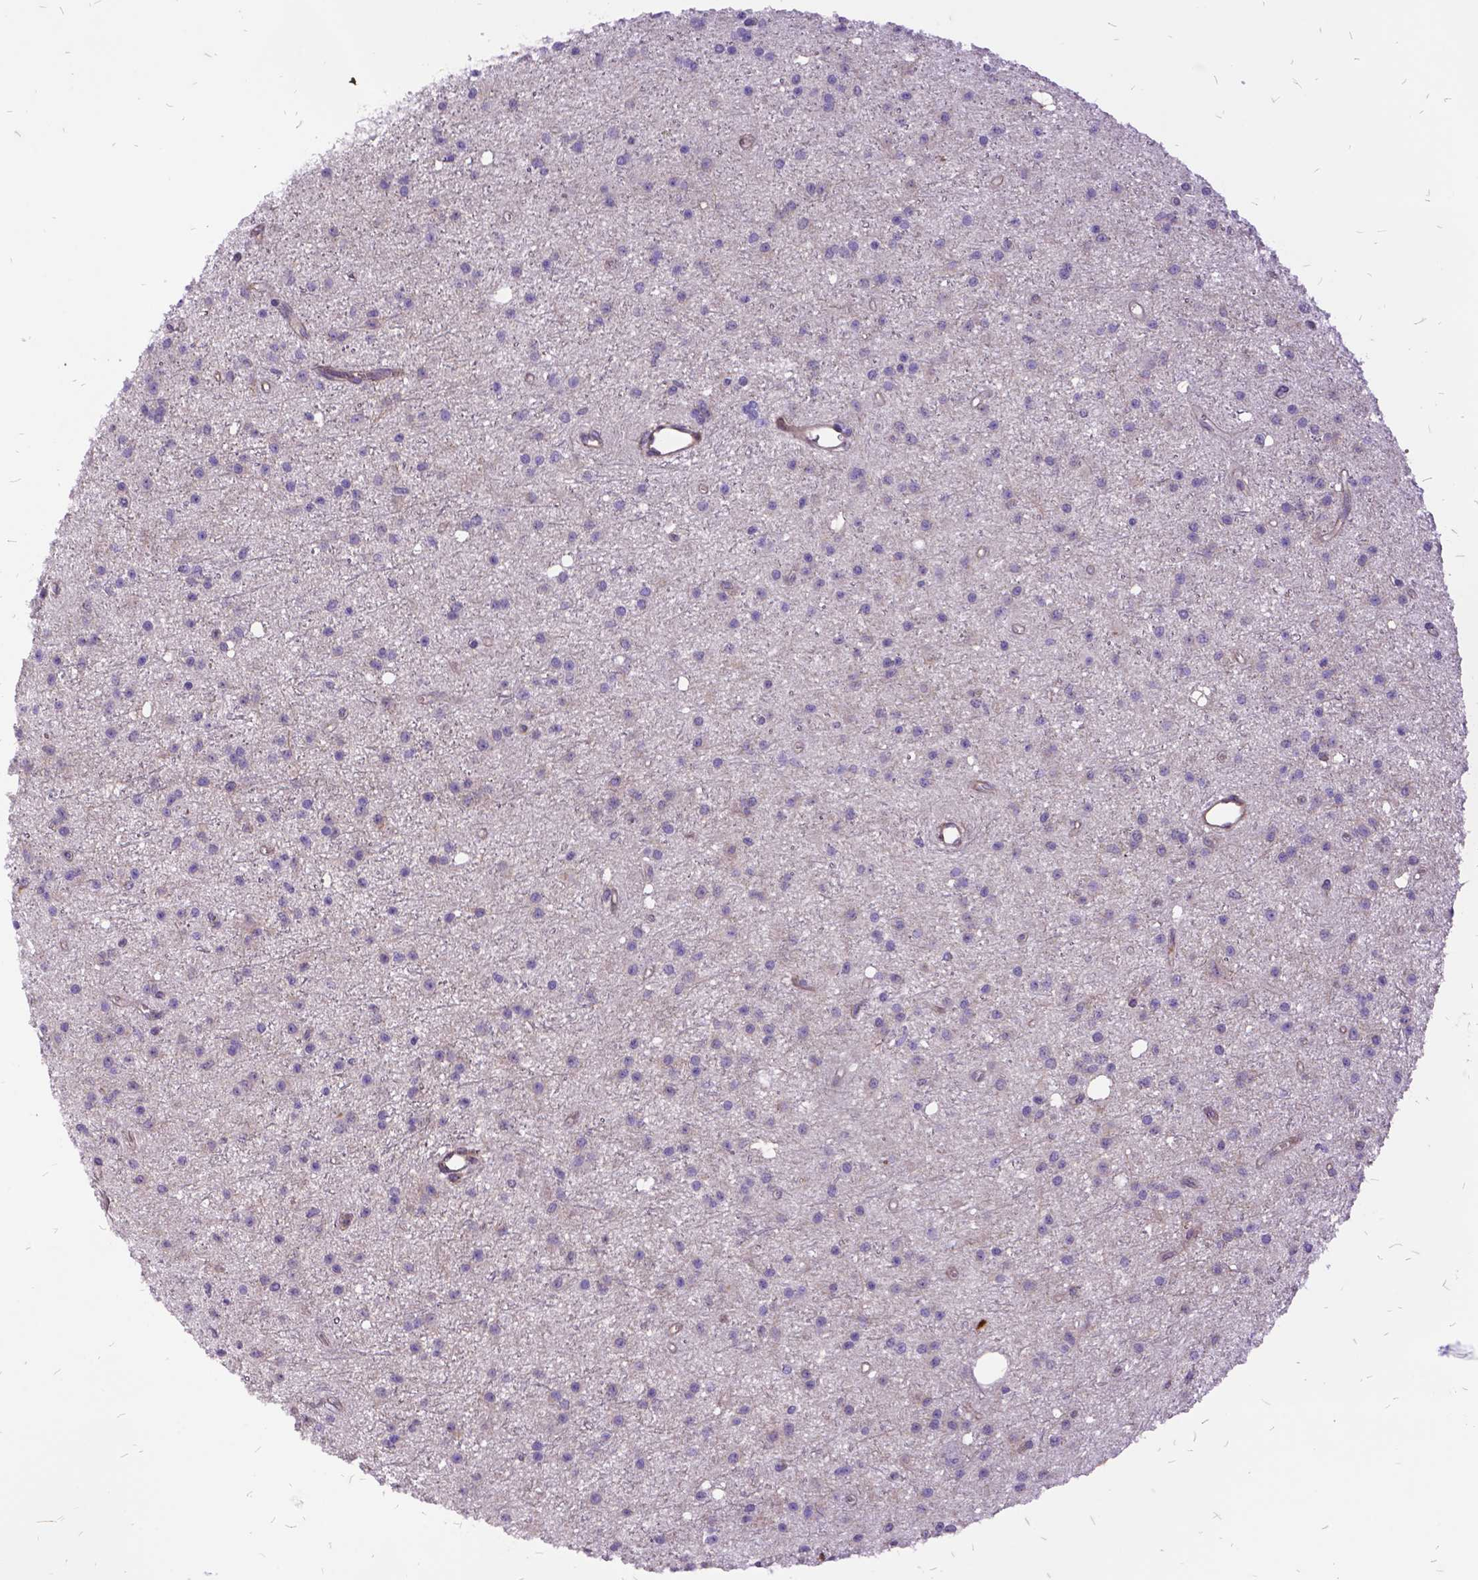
{"staining": {"intensity": "negative", "quantity": "none", "location": "none"}, "tissue": "glioma", "cell_type": "Tumor cells", "image_type": "cancer", "snomed": [{"axis": "morphology", "description": "Glioma, malignant, Low grade"}, {"axis": "topography", "description": "Brain"}], "caption": "Immunohistochemistry photomicrograph of neoplastic tissue: human glioma stained with DAB displays no significant protein expression in tumor cells. (IHC, brightfield microscopy, high magnification).", "gene": "GRB7", "patient": {"sex": "male", "age": 27}}